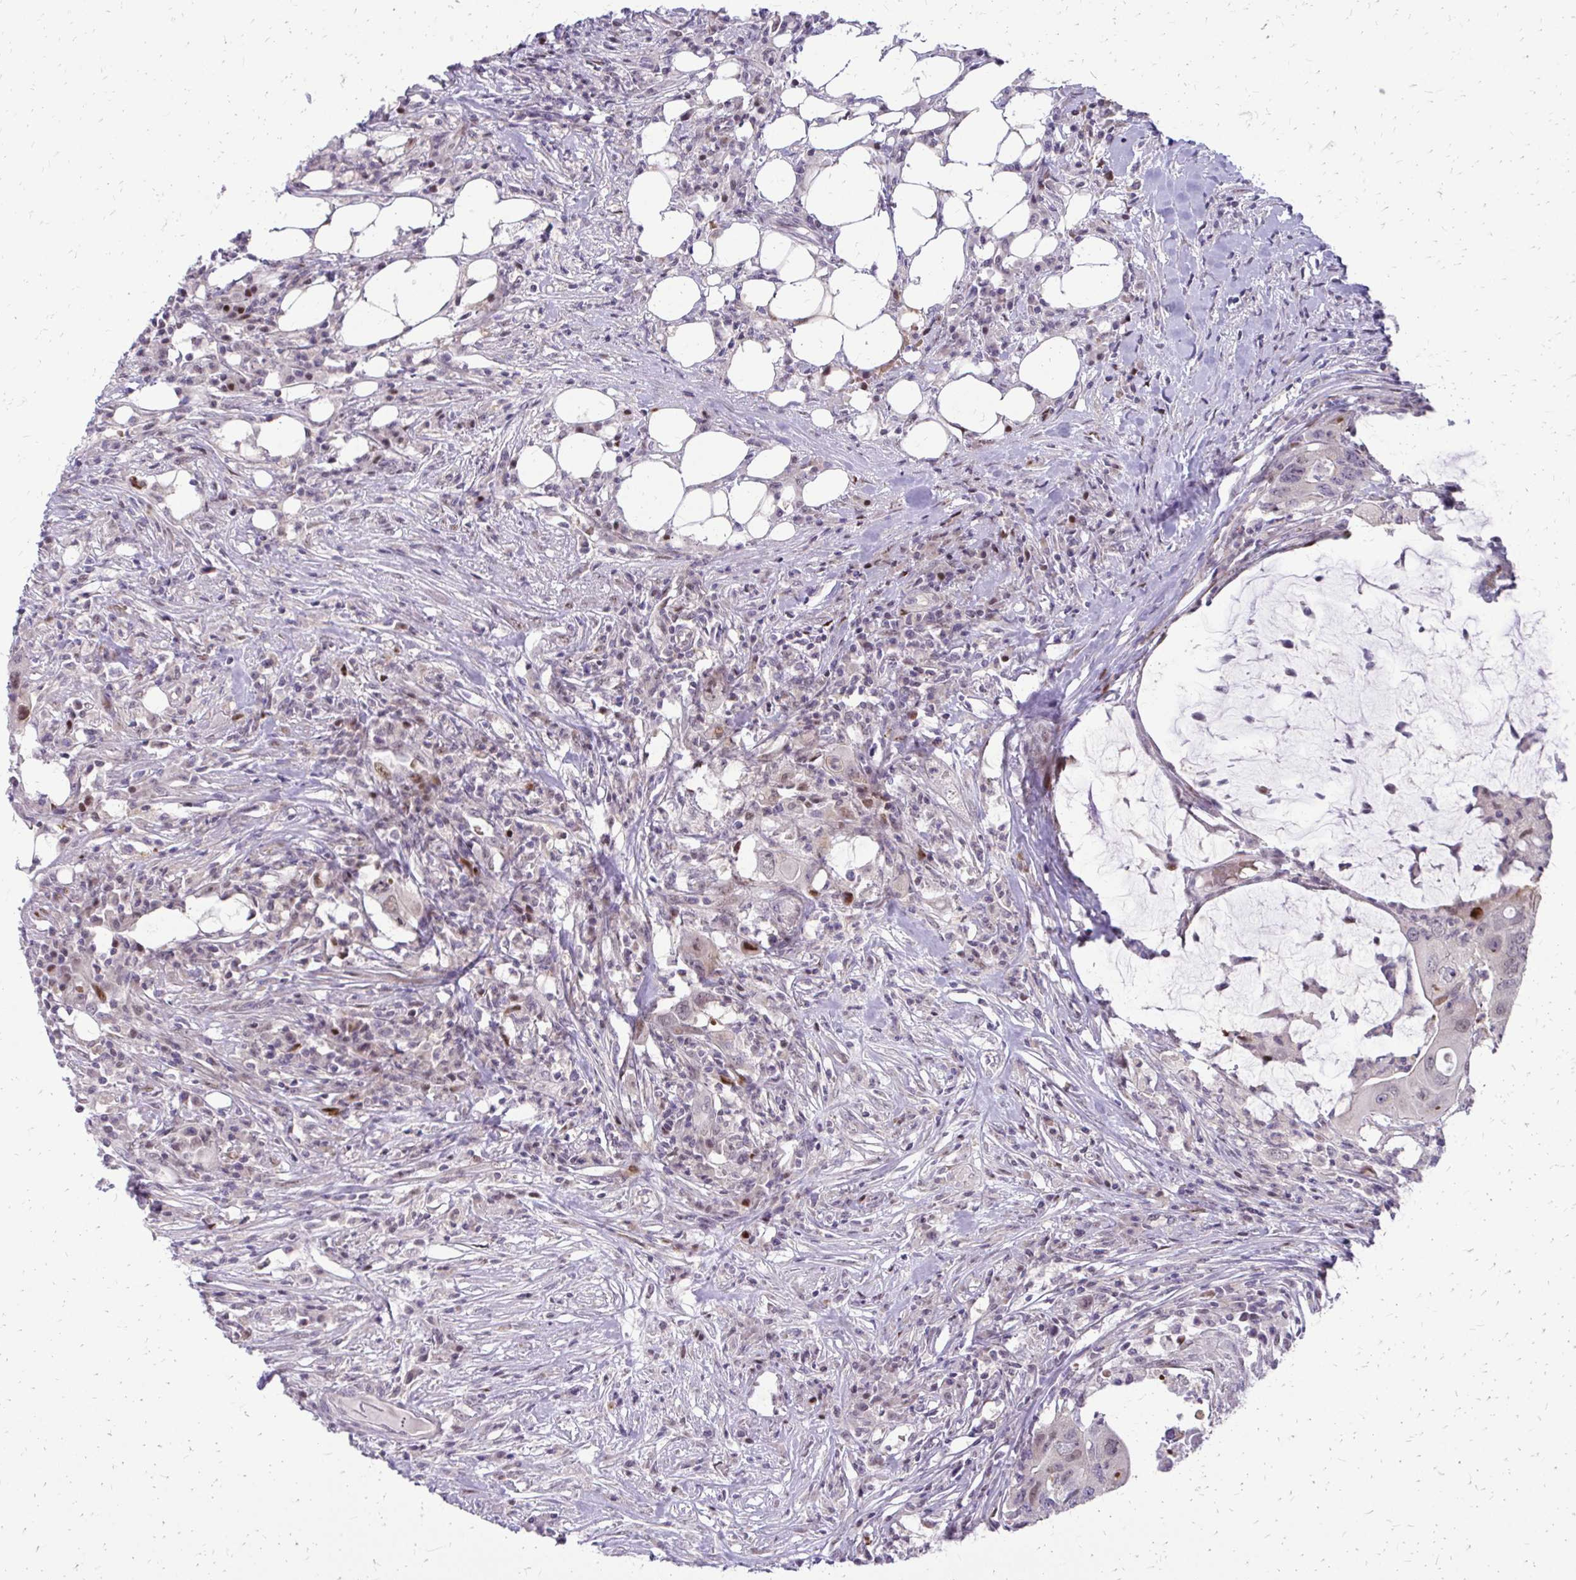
{"staining": {"intensity": "moderate", "quantity": "<25%", "location": "nuclear"}, "tissue": "colorectal cancer", "cell_type": "Tumor cells", "image_type": "cancer", "snomed": [{"axis": "morphology", "description": "Adenocarcinoma, NOS"}, {"axis": "topography", "description": "Colon"}], "caption": "Protein staining of colorectal adenocarcinoma tissue displays moderate nuclear staining in about <25% of tumor cells. (DAB IHC, brown staining for protein, blue staining for nuclei).", "gene": "PPDPFL", "patient": {"sex": "male", "age": 71}}